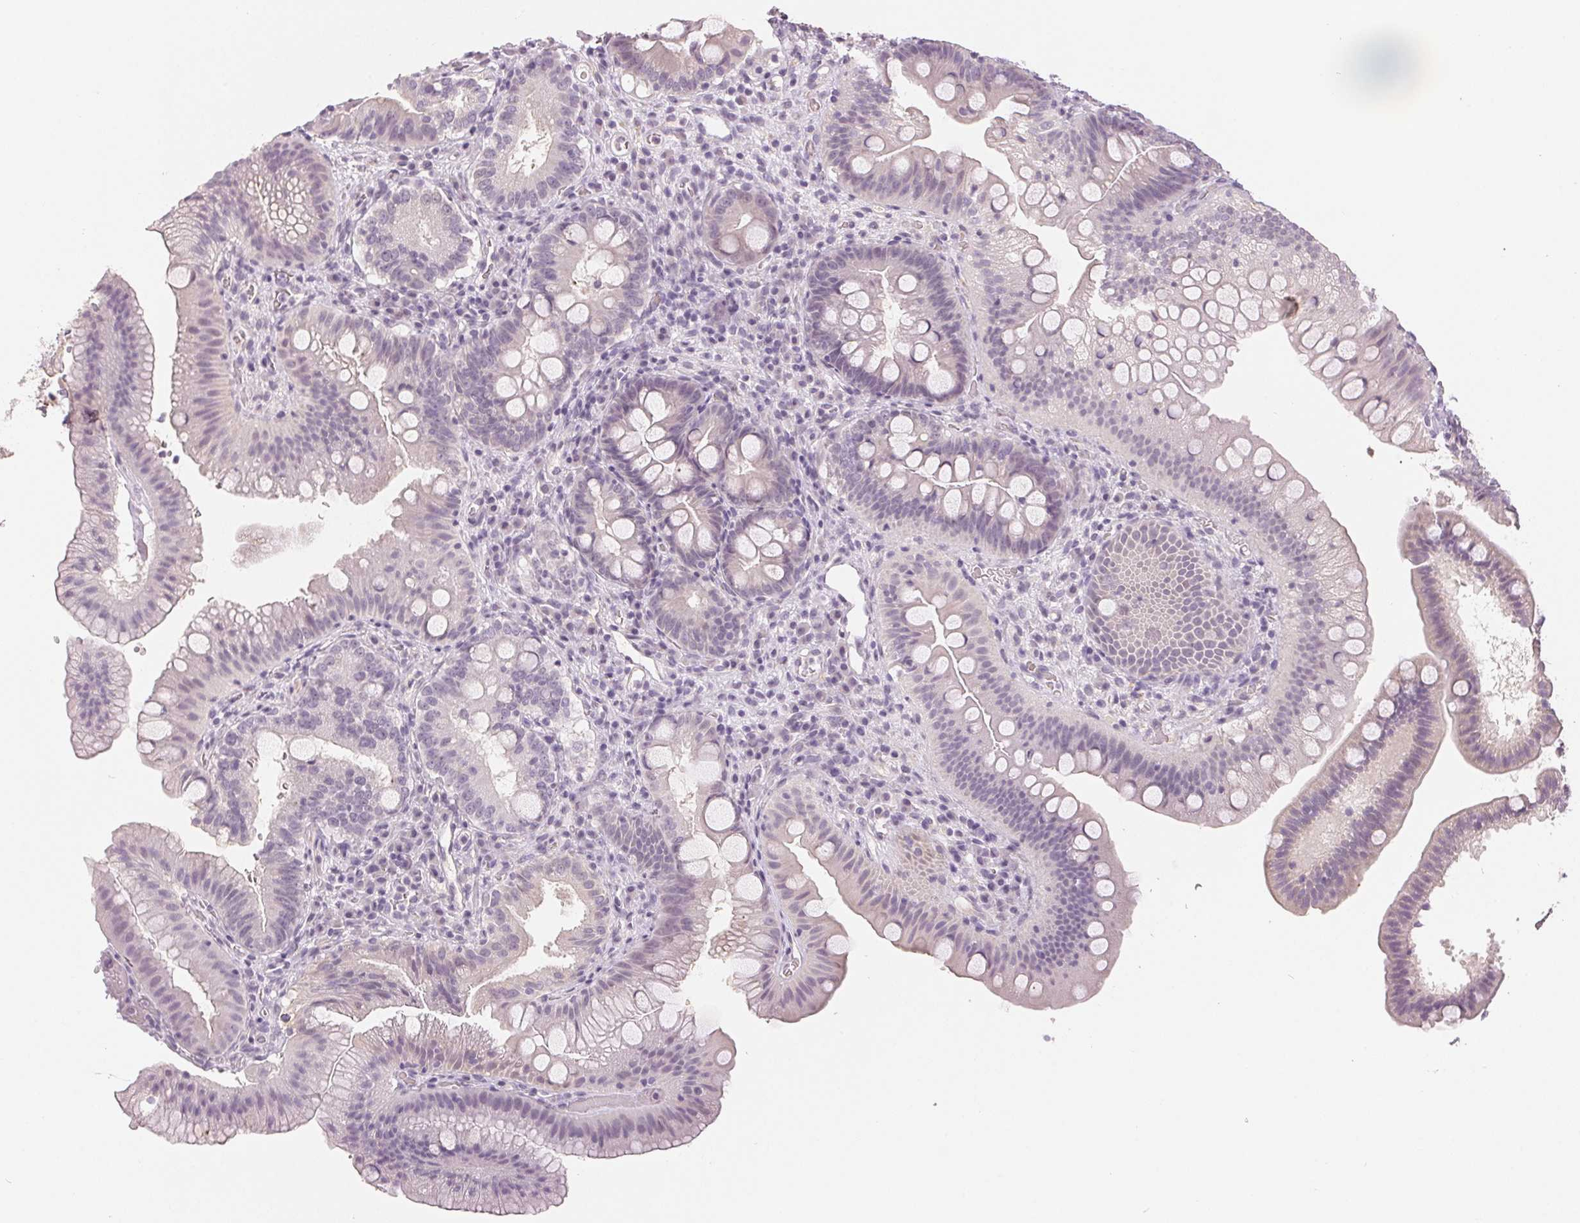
{"staining": {"intensity": "negative", "quantity": "none", "location": "none"}, "tissue": "duodenum", "cell_type": "Glandular cells", "image_type": "normal", "snomed": [{"axis": "morphology", "description": "Normal tissue, NOS"}, {"axis": "topography", "description": "Duodenum"}], "caption": "DAB (3,3'-diaminobenzidine) immunohistochemical staining of benign duodenum demonstrates no significant staining in glandular cells. (DAB IHC with hematoxylin counter stain).", "gene": "MAP1LC3A", "patient": {"sex": "male", "age": 59}}